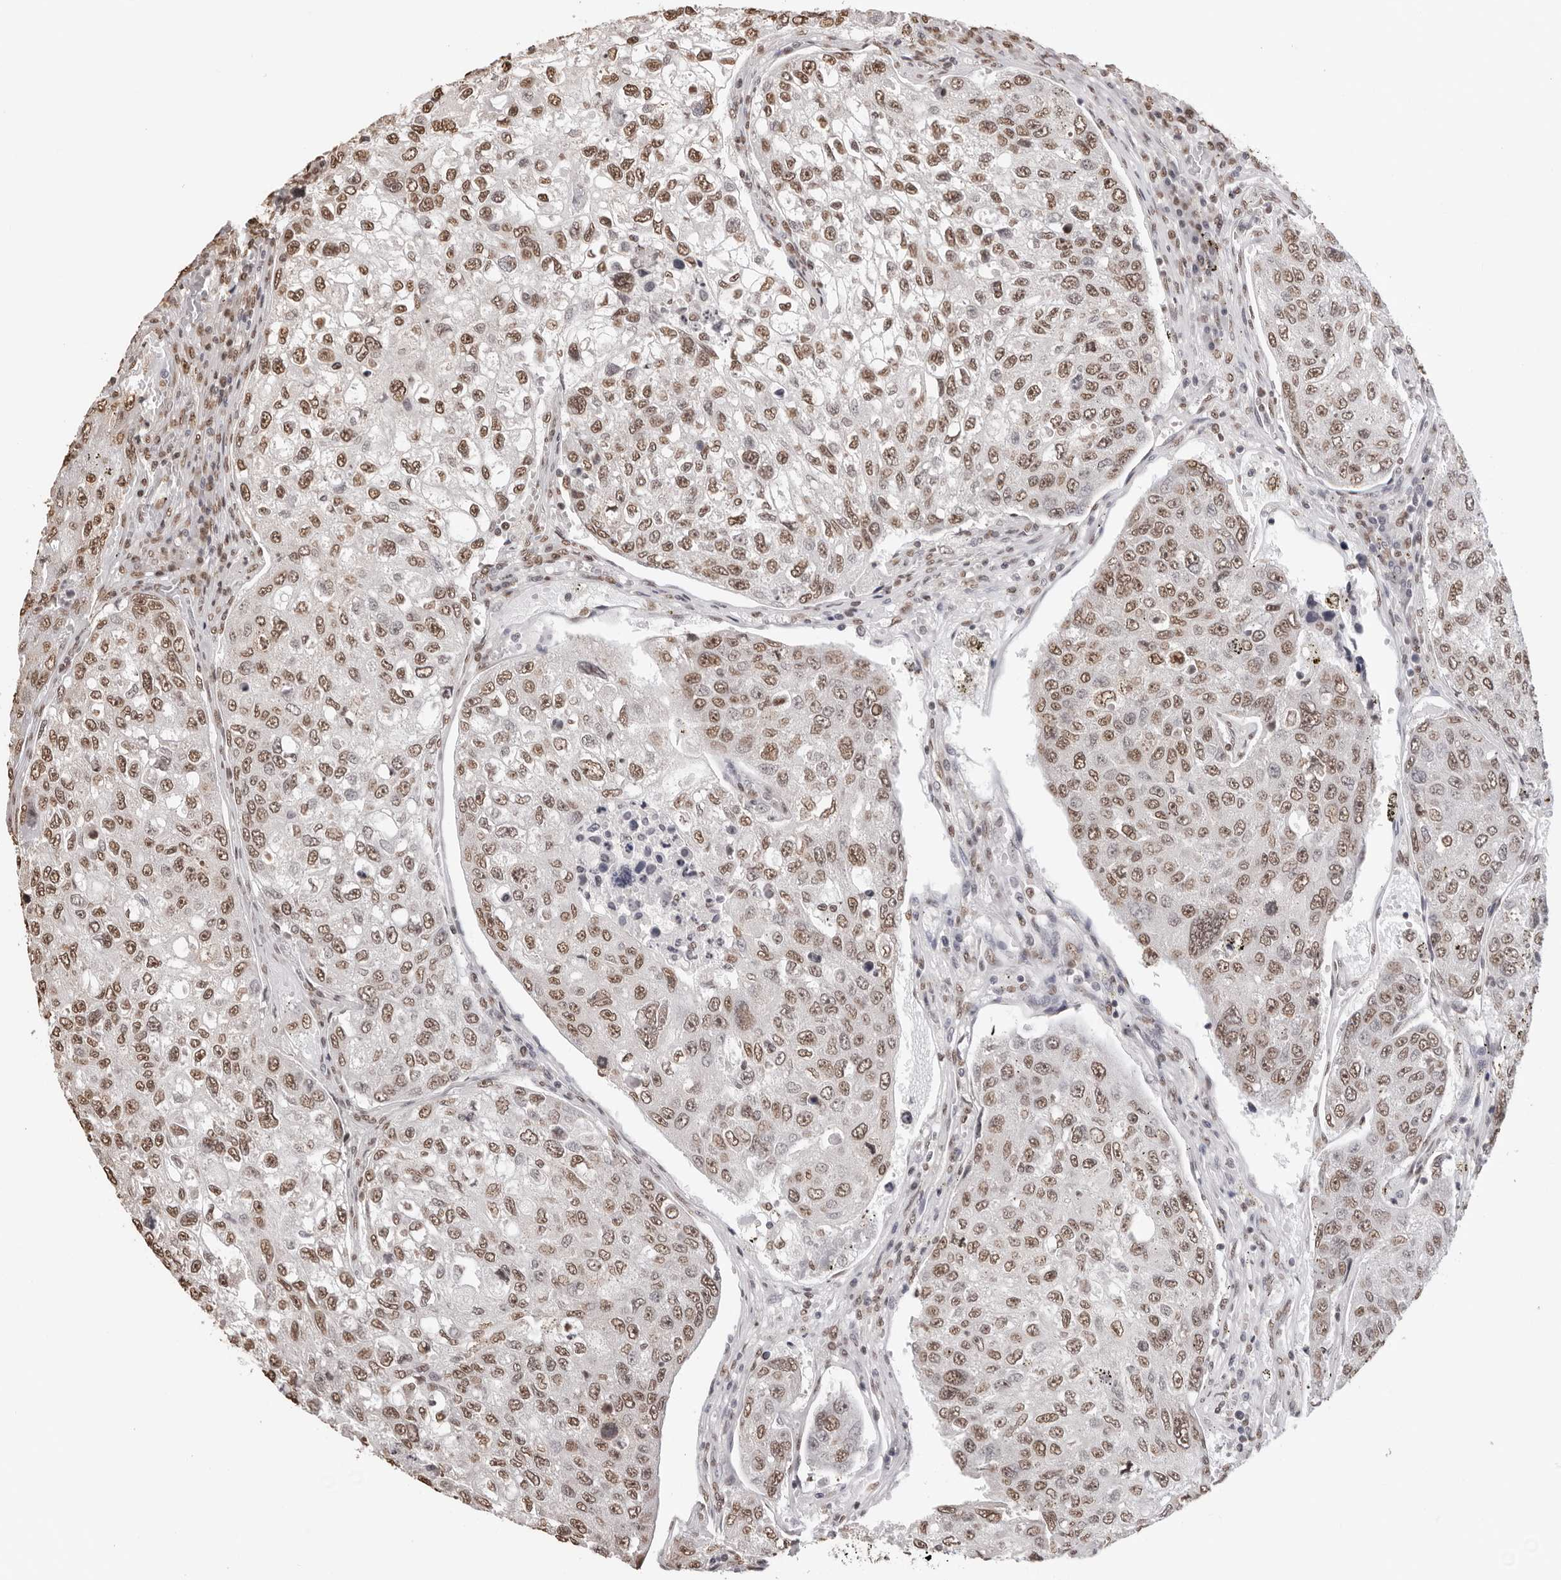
{"staining": {"intensity": "moderate", "quantity": ">75%", "location": "nuclear"}, "tissue": "urothelial cancer", "cell_type": "Tumor cells", "image_type": "cancer", "snomed": [{"axis": "morphology", "description": "Urothelial carcinoma, High grade"}, {"axis": "topography", "description": "Lymph node"}, {"axis": "topography", "description": "Urinary bladder"}], "caption": "An immunohistochemistry histopathology image of tumor tissue is shown. Protein staining in brown highlights moderate nuclear positivity in urothelial cancer within tumor cells.", "gene": "OLIG3", "patient": {"sex": "male", "age": 51}}